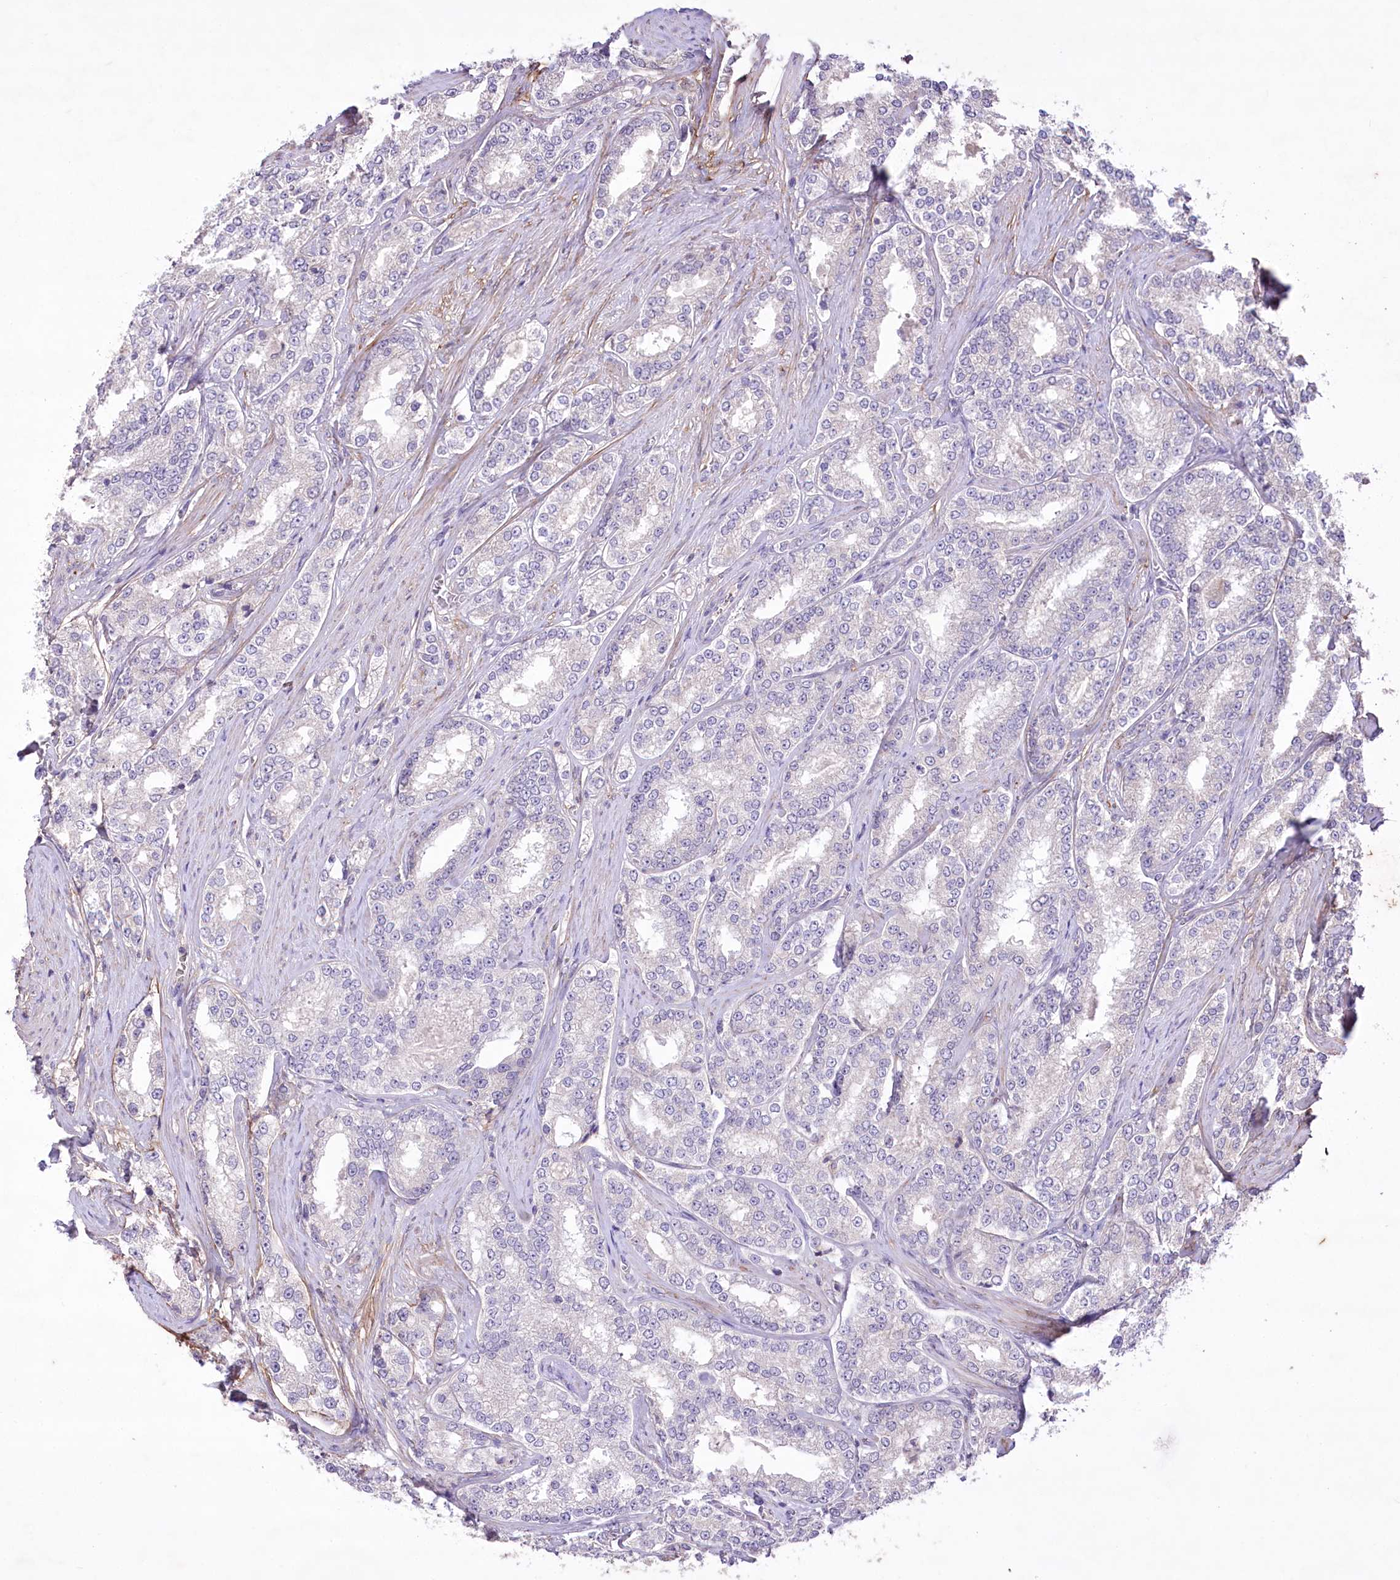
{"staining": {"intensity": "negative", "quantity": "none", "location": "none"}, "tissue": "prostate cancer", "cell_type": "Tumor cells", "image_type": "cancer", "snomed": [{"axis": "morphology", "description": "Normal tissue, NOS"}, {"axis": "morphology", "description": "Adenocarcinoma, High grade"}, {"axis": "topography", "description": "Prostate"}], "caption": "This is a photomicrograph of immunohistochemistry staining of adenocarcinoma (high-grade) (prostate), which shows no positivity in tumor cells.", "gene": "ENPP1", "patient": {"sex": "male", "age": 83}}